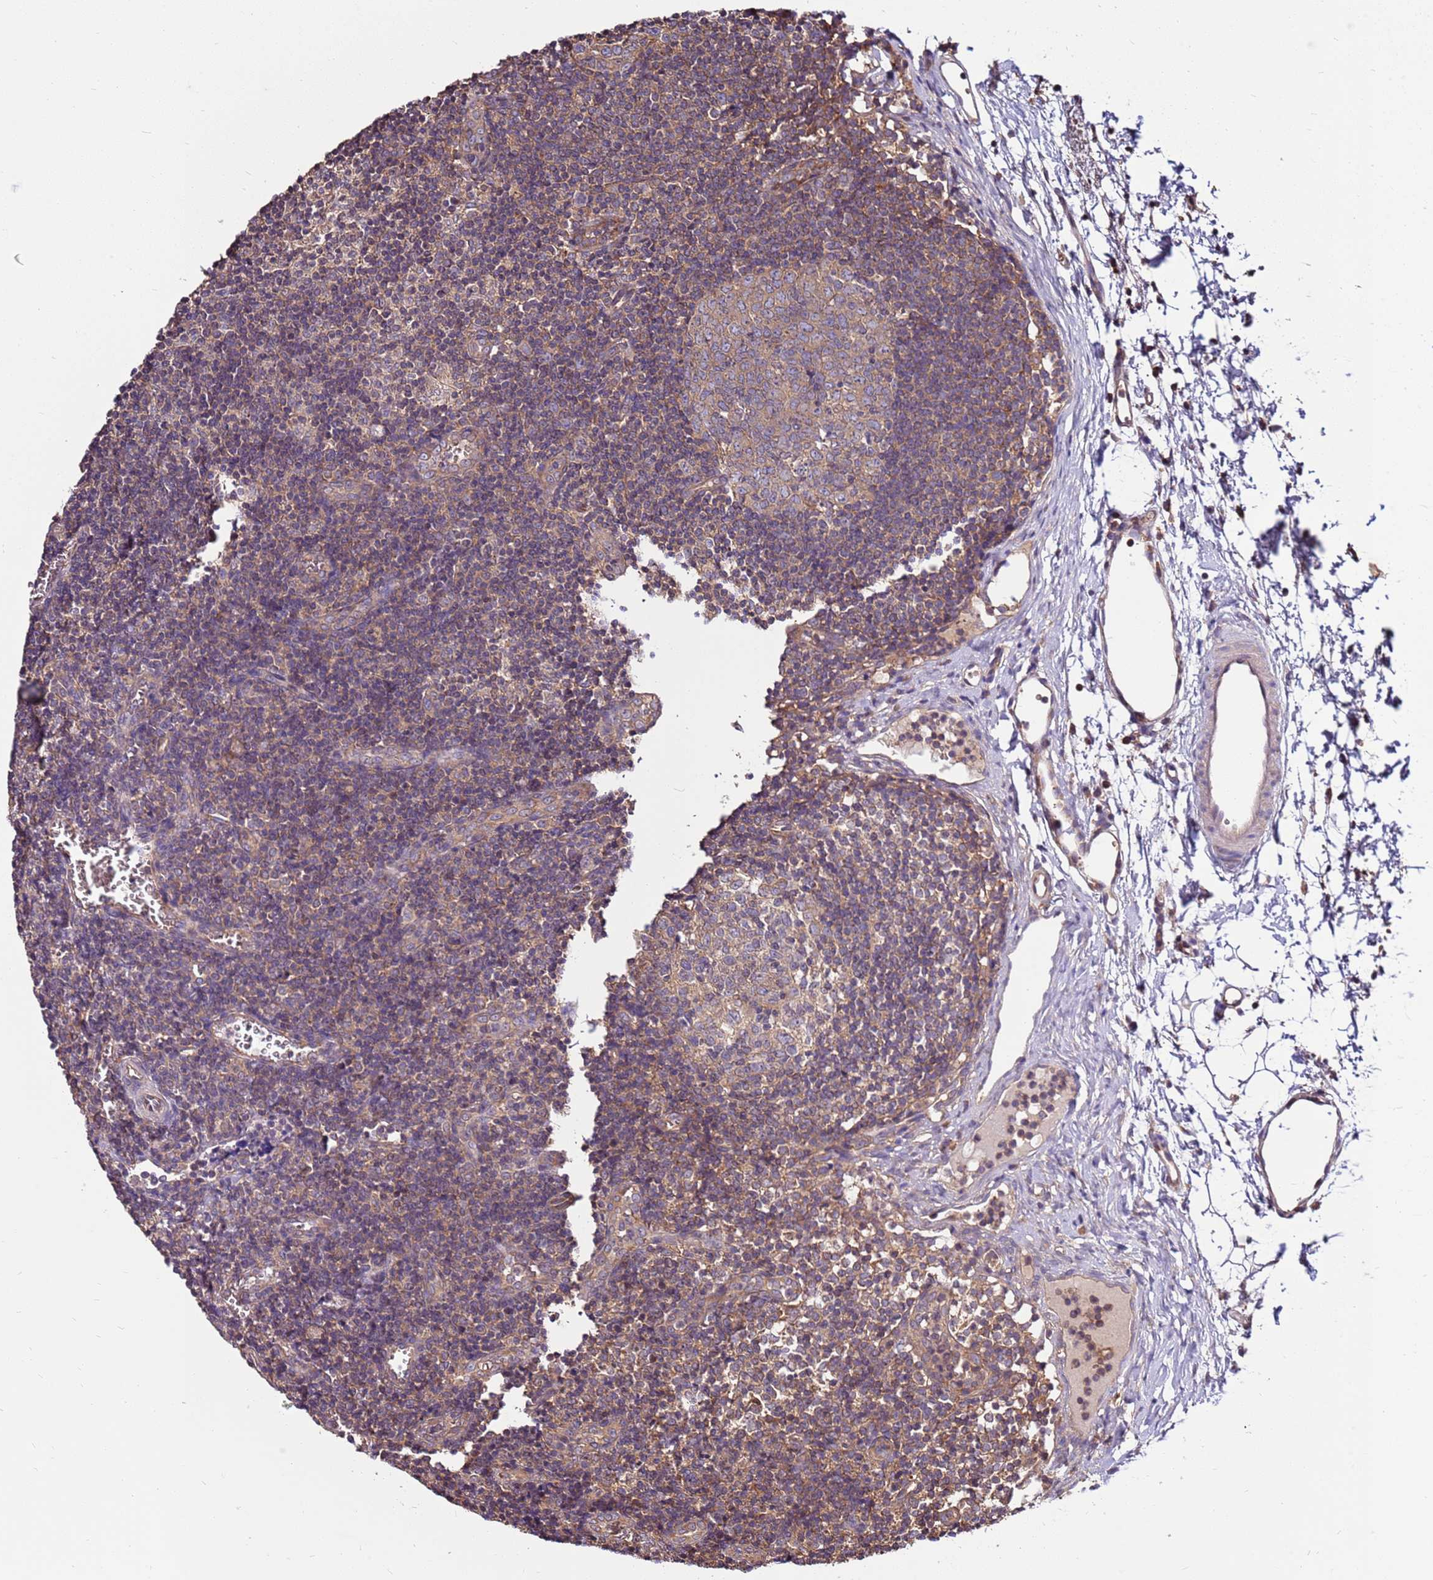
{"staining": {"intensity": "weak", "quantity": "25%-75%", "location": "cytoplasmic/membranous"}, "tissue": "lymph node", "cell_type": "Germinal center cells", "image_type": "normal", "snomed": [{"axis": "morphology", "description": "Normal tissue, NOS"}, {"axis": "topography", "description": "Lymph node"}], "caption": "Protein expression by immunohistochemistry (IHC) exhibits weak cytoplasmic/membranous expression in about 25%-75% of germinal center cells in benign lymph node.", "gene": "SLC44A5", "patient": {"sex": "female", "age": 37}}